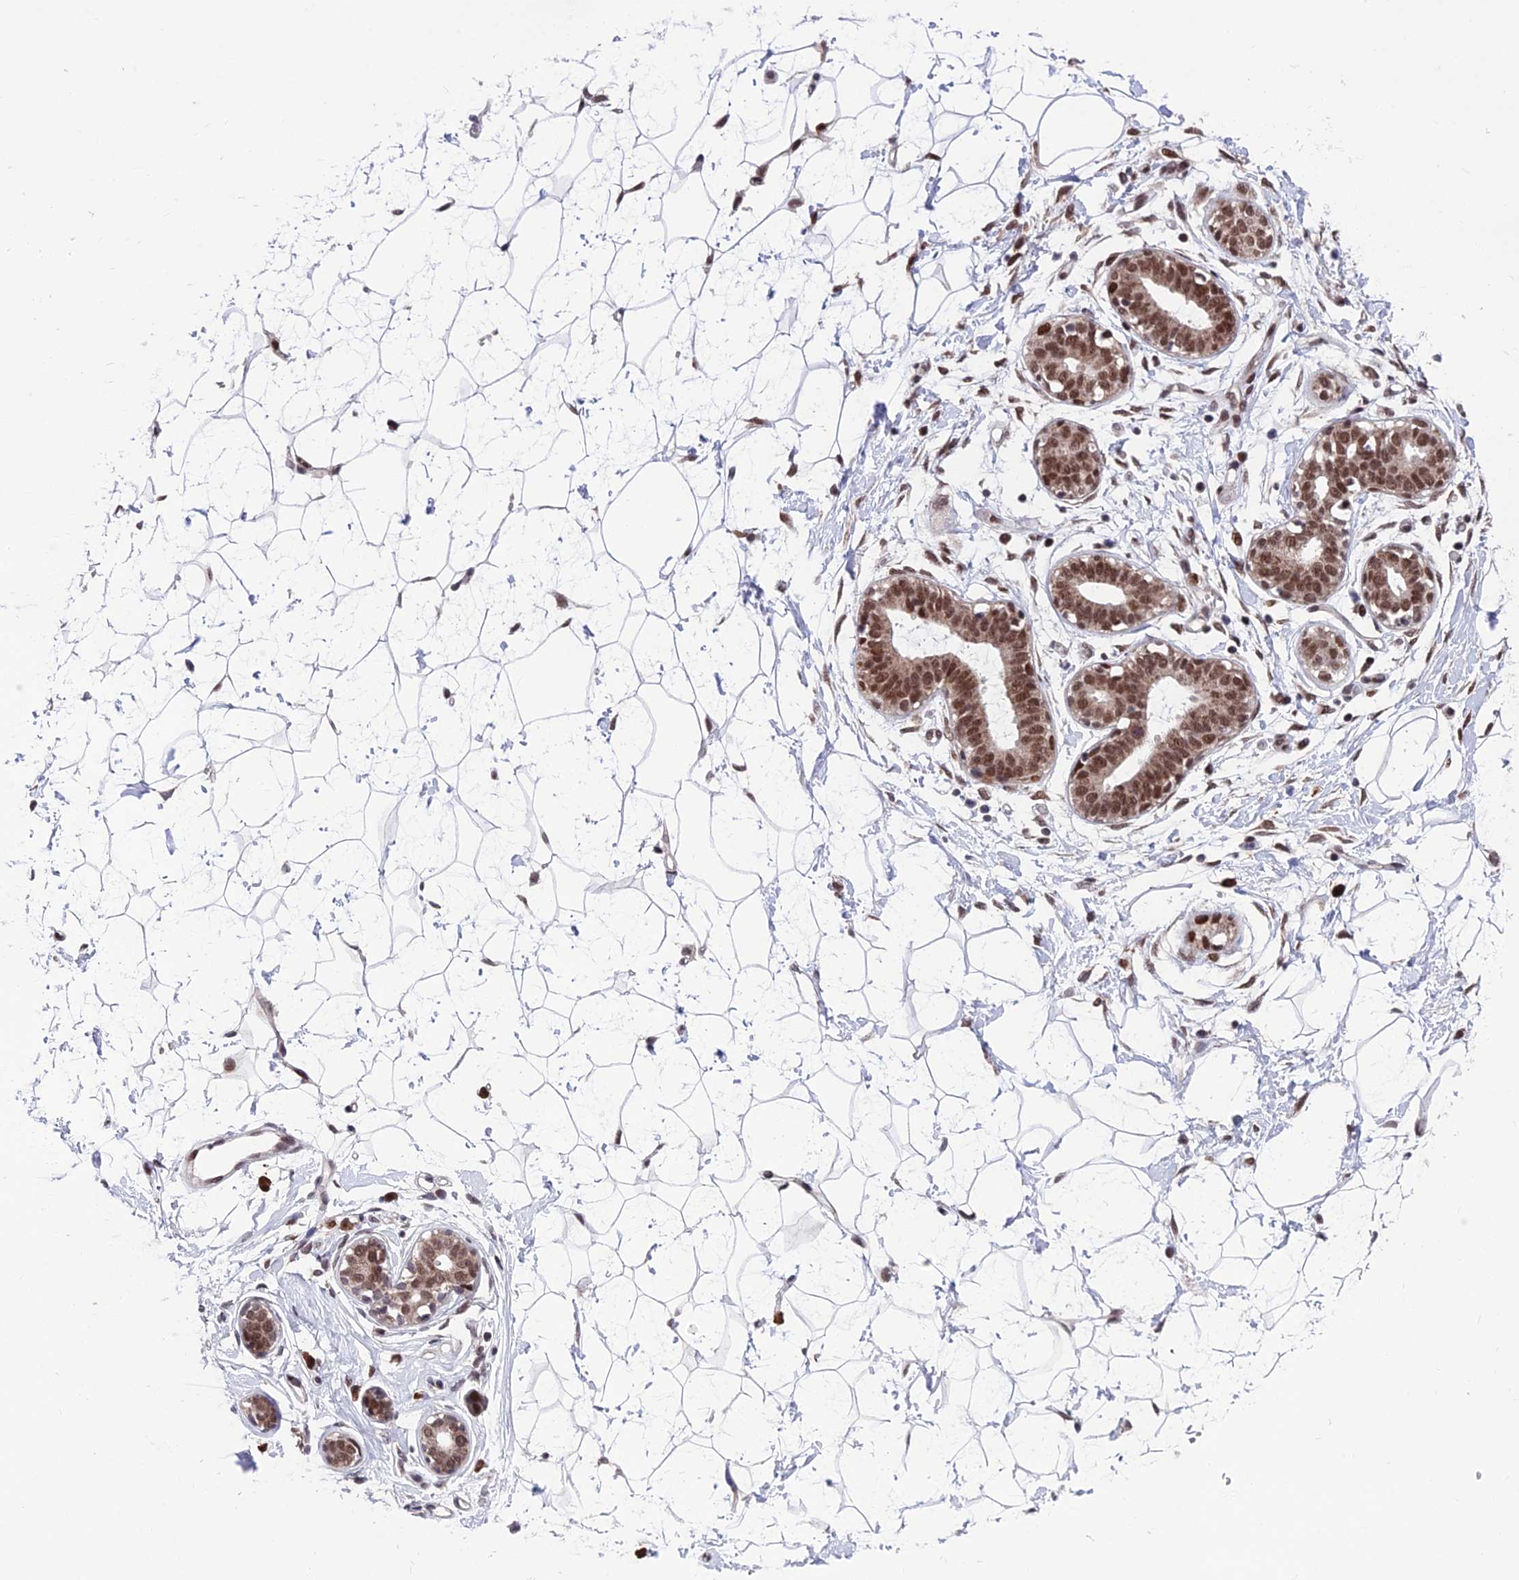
{"staining": {"intensity": "negative", "quantity": "none", "location": "none"}, "tissue": "breast", "cell_type": "Adipocytes", "image_type": "normal", "snomed": [{"axis": "morphology", "description": "Normal tissue, NOS"}, {"axis": "morphology", "description": "Adenoma, NOS"}, {"axis": "topography", "description": "Breast"}], "caption": "High power microscopy image of an immunohistochemistry (IHC) micrograph of benign breast, revealing no significant expression in adipocytes.", "gene": "KIAA1191", "patient": {"sex": "female", "age": 23}}